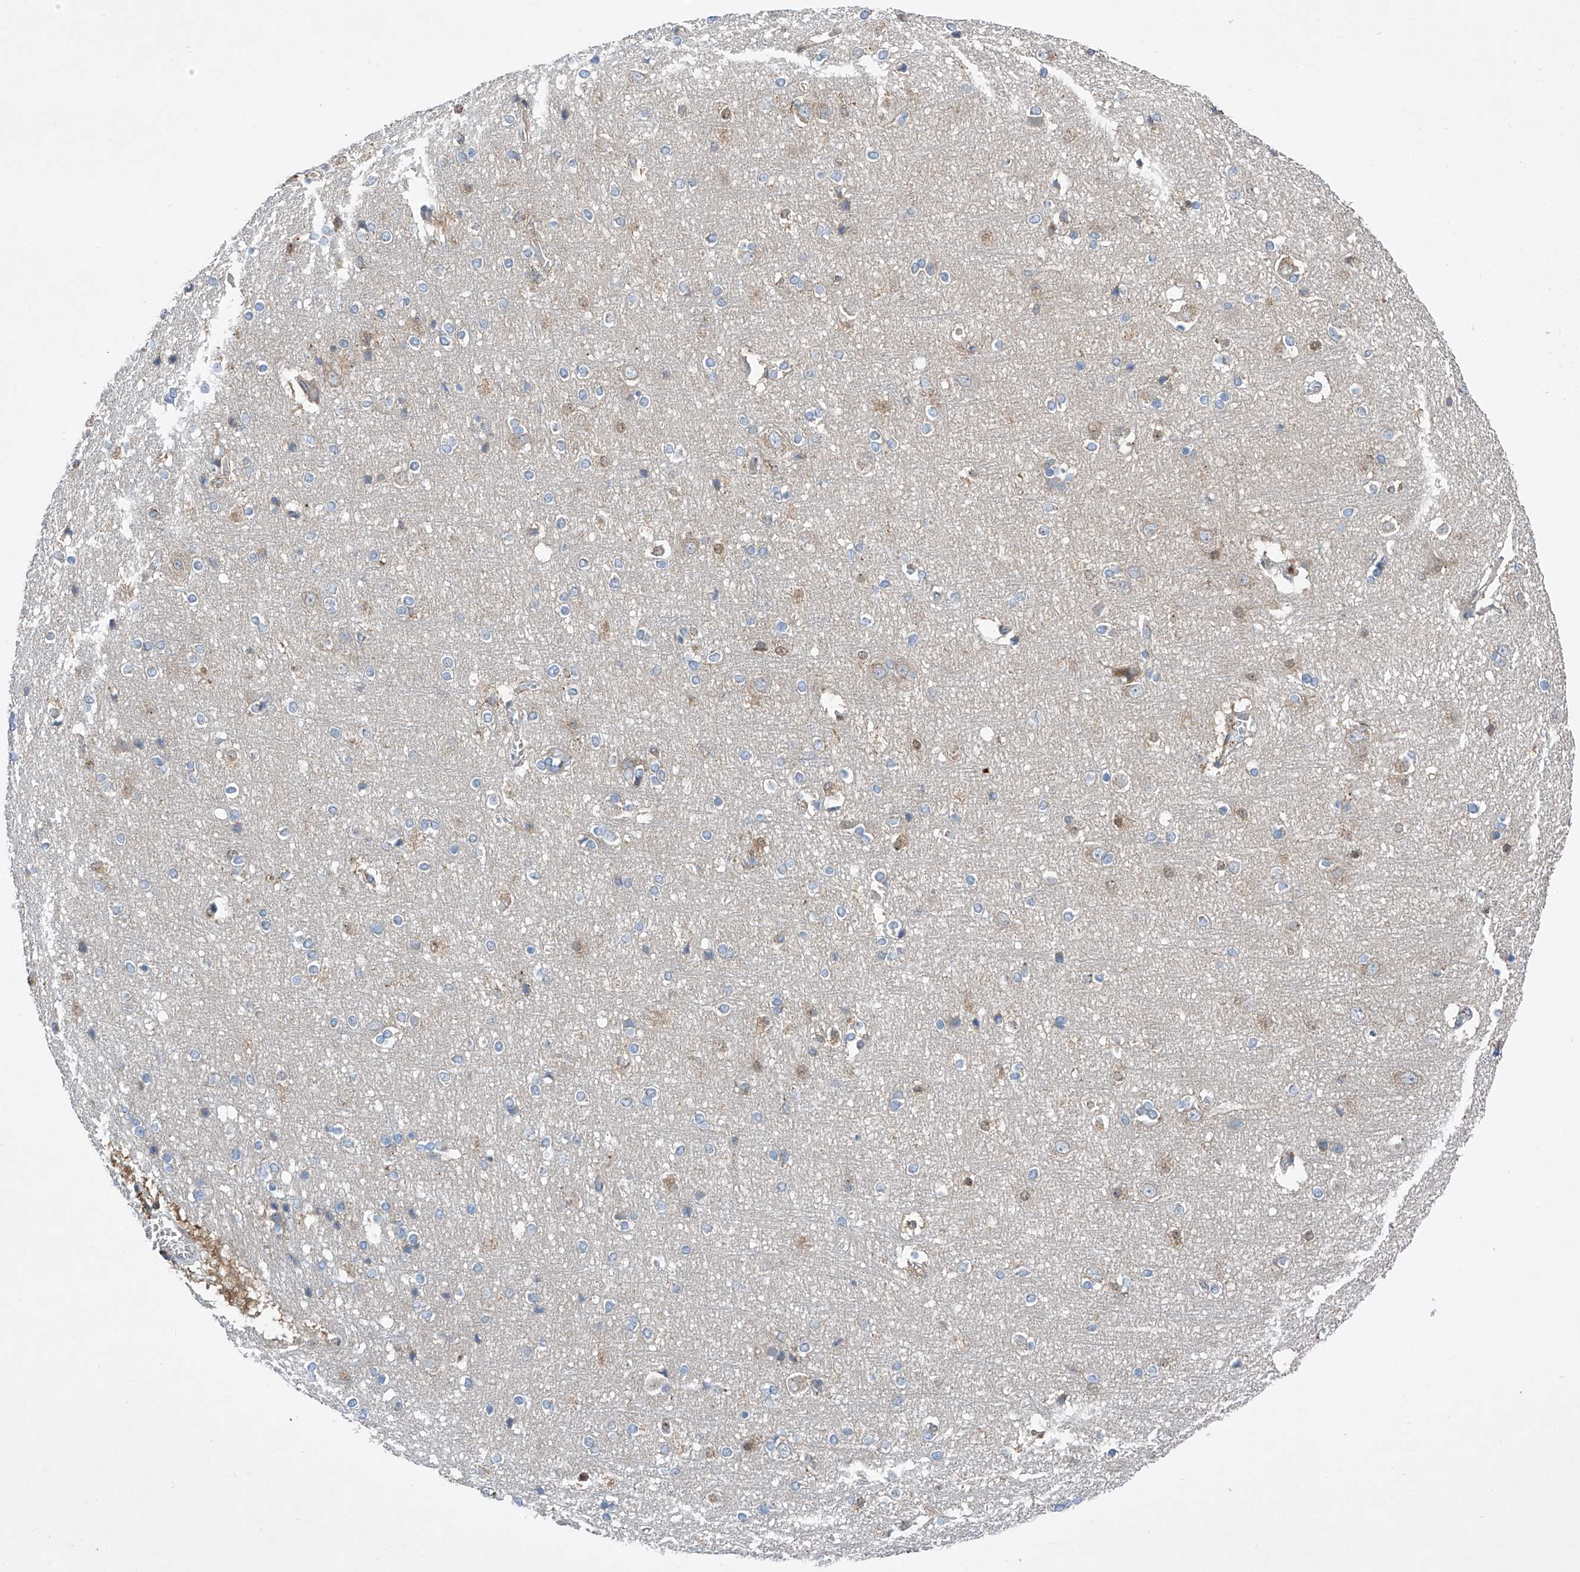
{"staining": {"intensity": "moderate", "quantity": "25%-75%", "location": "cytoplasmic/membranous"}, "tissue": "cerebral cortex", "cell_type": "Endothelial cells", "image_type": "normal", "snomed": [{"axis": "morphology", "description": "Normal tissue, NOS"}, {"axis": "topography", "description": "Cerebral cortex"}], "caption": "Endothelial cells demonstrate medium levels of moderate cytoplasmic/membranous staining in approximately 25%-75% of cells in benign cerebral cortex. (Stains: DAB (3,3'-diaminobenzidine) in brown, nuclei in blue, Microscopy: brightfield microscopy at high magnification).", "gene": "TRIM38", "patient": {"sex": "male", "age": 54}}